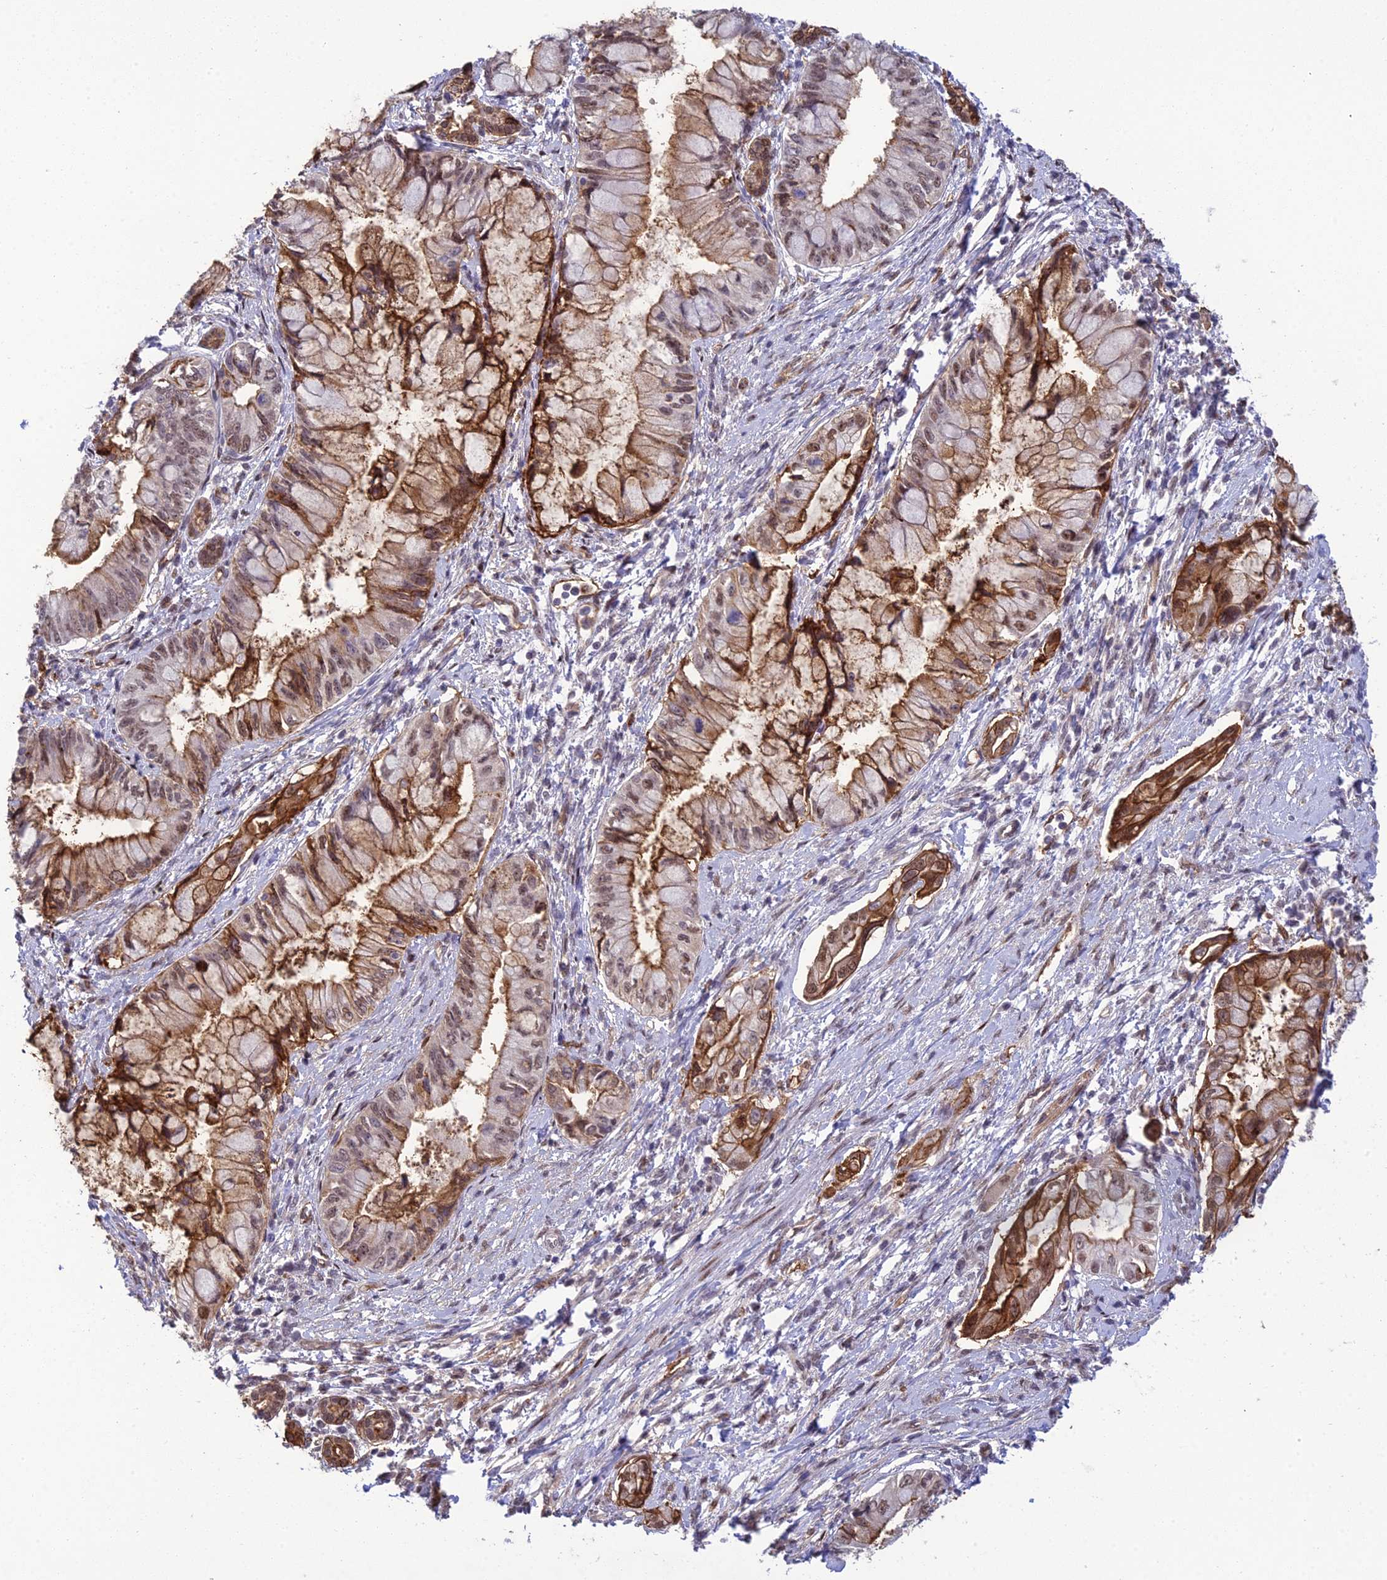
{"staining": {"intensity": "moderate", "quantity": ">75%", "location": "cytoplasmic/membranous,nuclear"}, "tissue": "pancreatic cancer", "cell_type": "Tumor cells", "image_type": "cancer", "snomed": [{"axis": "morphology", "description": "Adenocarcinoma, NOS"}, {"axis": "topography", "description": "Pancreas"}], "caption": "Immunohistochemical staining of human pancreatic cancer (adenocarcinoma) demonstrates moderate cytoplasmic/membranous and nuclear protein positivity in approximately >75% of tumor cells.", "gene": "RANBP3", "patient": {"sex": "male", "age": 48}}